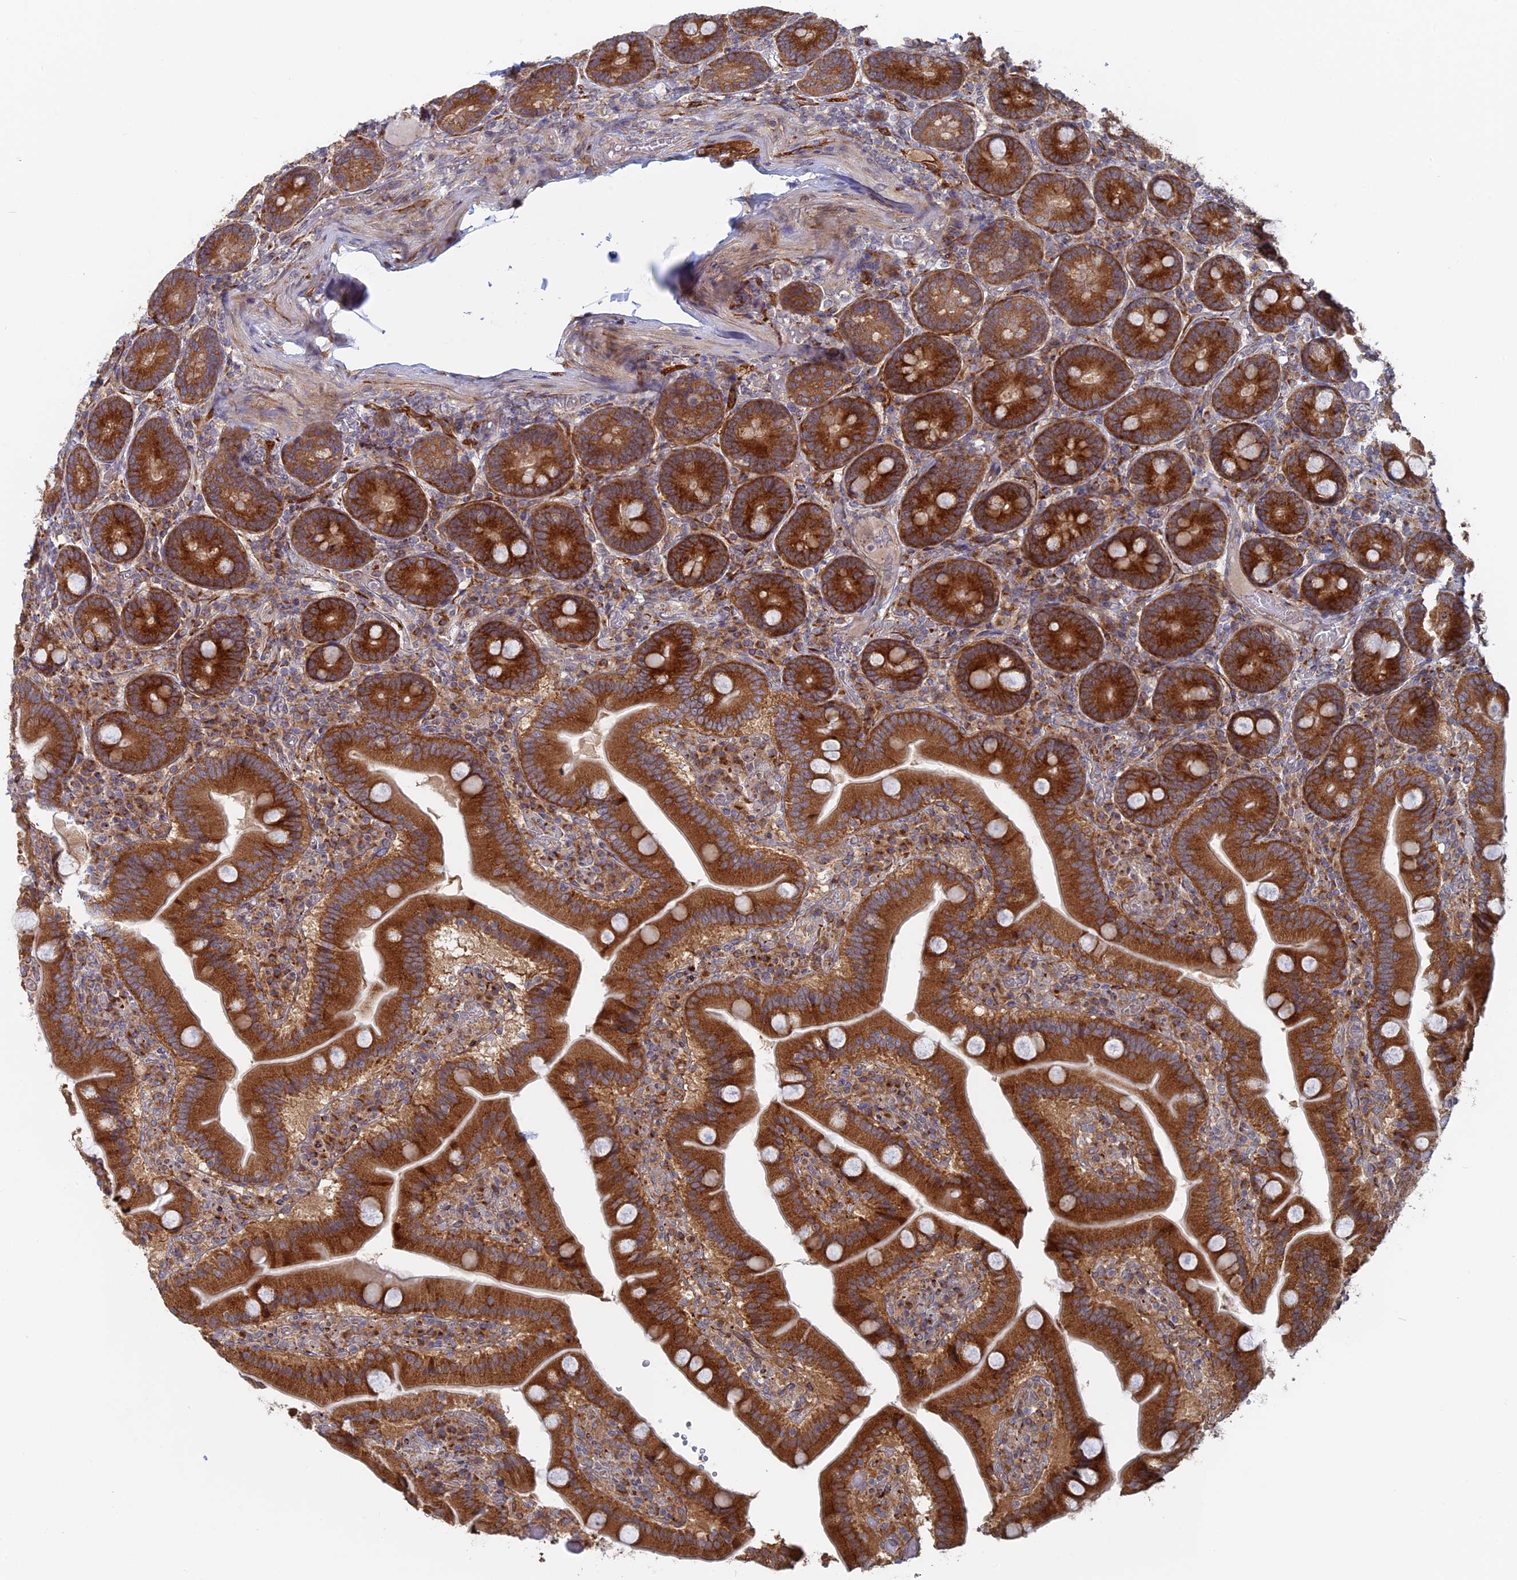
{"staining": {"intensity": "strong", "quantity": ">75%", "location": "cytoplasmic/membranous"}, "tissue": "duodenum", "cell_type": "Glandular cells", "image_type": "normal", "snomed": [{"axis": "morphology", "description": "Normal tissue, NOS"}, {"axis": "topography", "description": "Duodenum"}], "caption": "Immunohistochemical staining of normal human duodenum shows >75% levels of strong cytoplasmic/membranous protein positivity in approximately >75% of glandular cells.", "gene": "TBC1D30", "patient": {"sex": "female", "age": 62}}